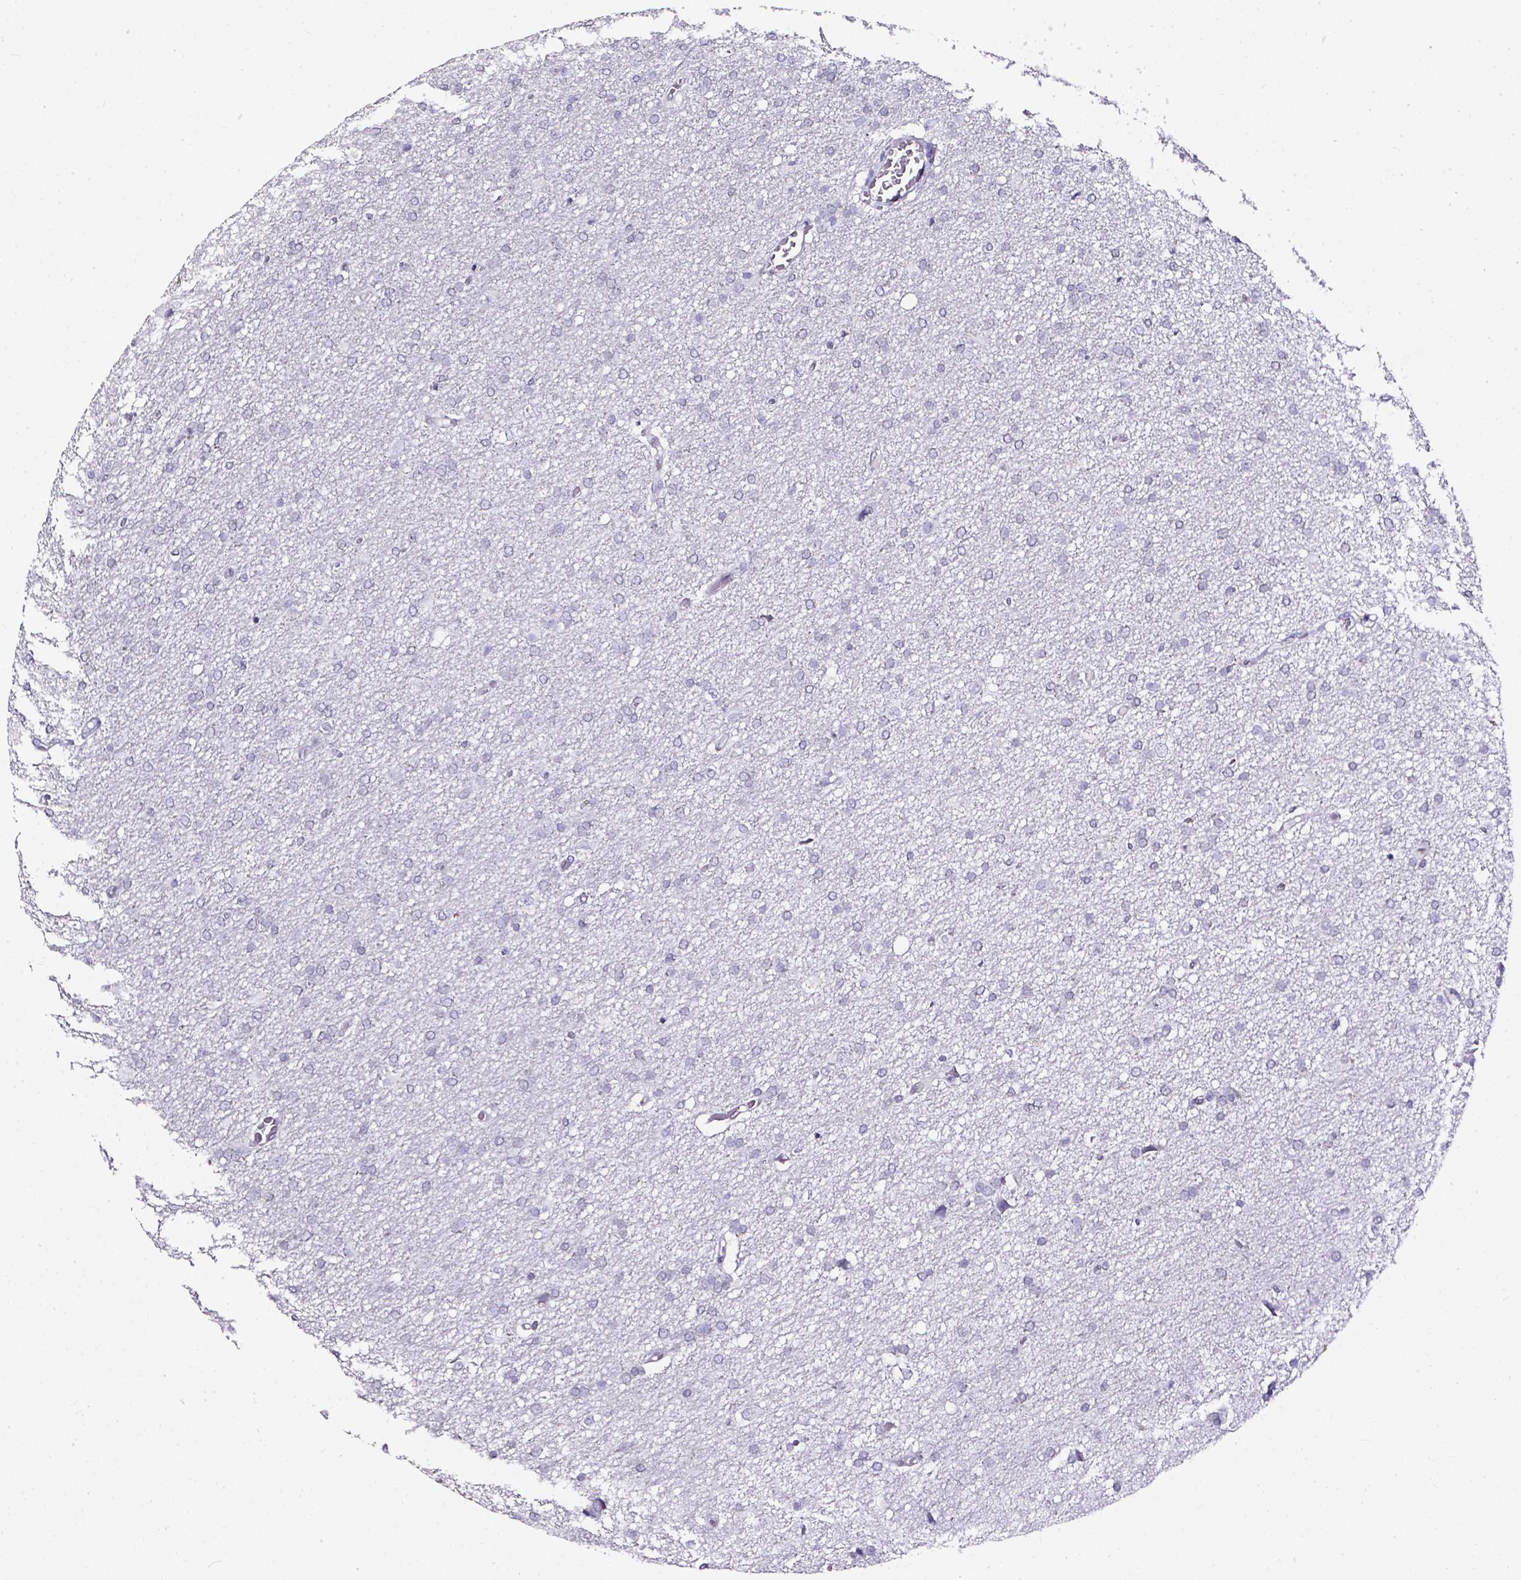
{"staining": {"intensity": "negative", "quantity": "none", "location": "none"}, "tissue": "glioma", "cell_type": "Tumor cells", "image_type": "cancer", "snomed": [{"axis": "morphology", "description": "Glioma, malignant, High grade"}, {"axis": "topography", "description": "Cerebral cortex"}], "caption": "The histopathology image demonstrates no staining of tumor cells in high-grade glioma (malignant).", "gene": "AKR1B10", "patient": {"sex": "male", "age": 70}}